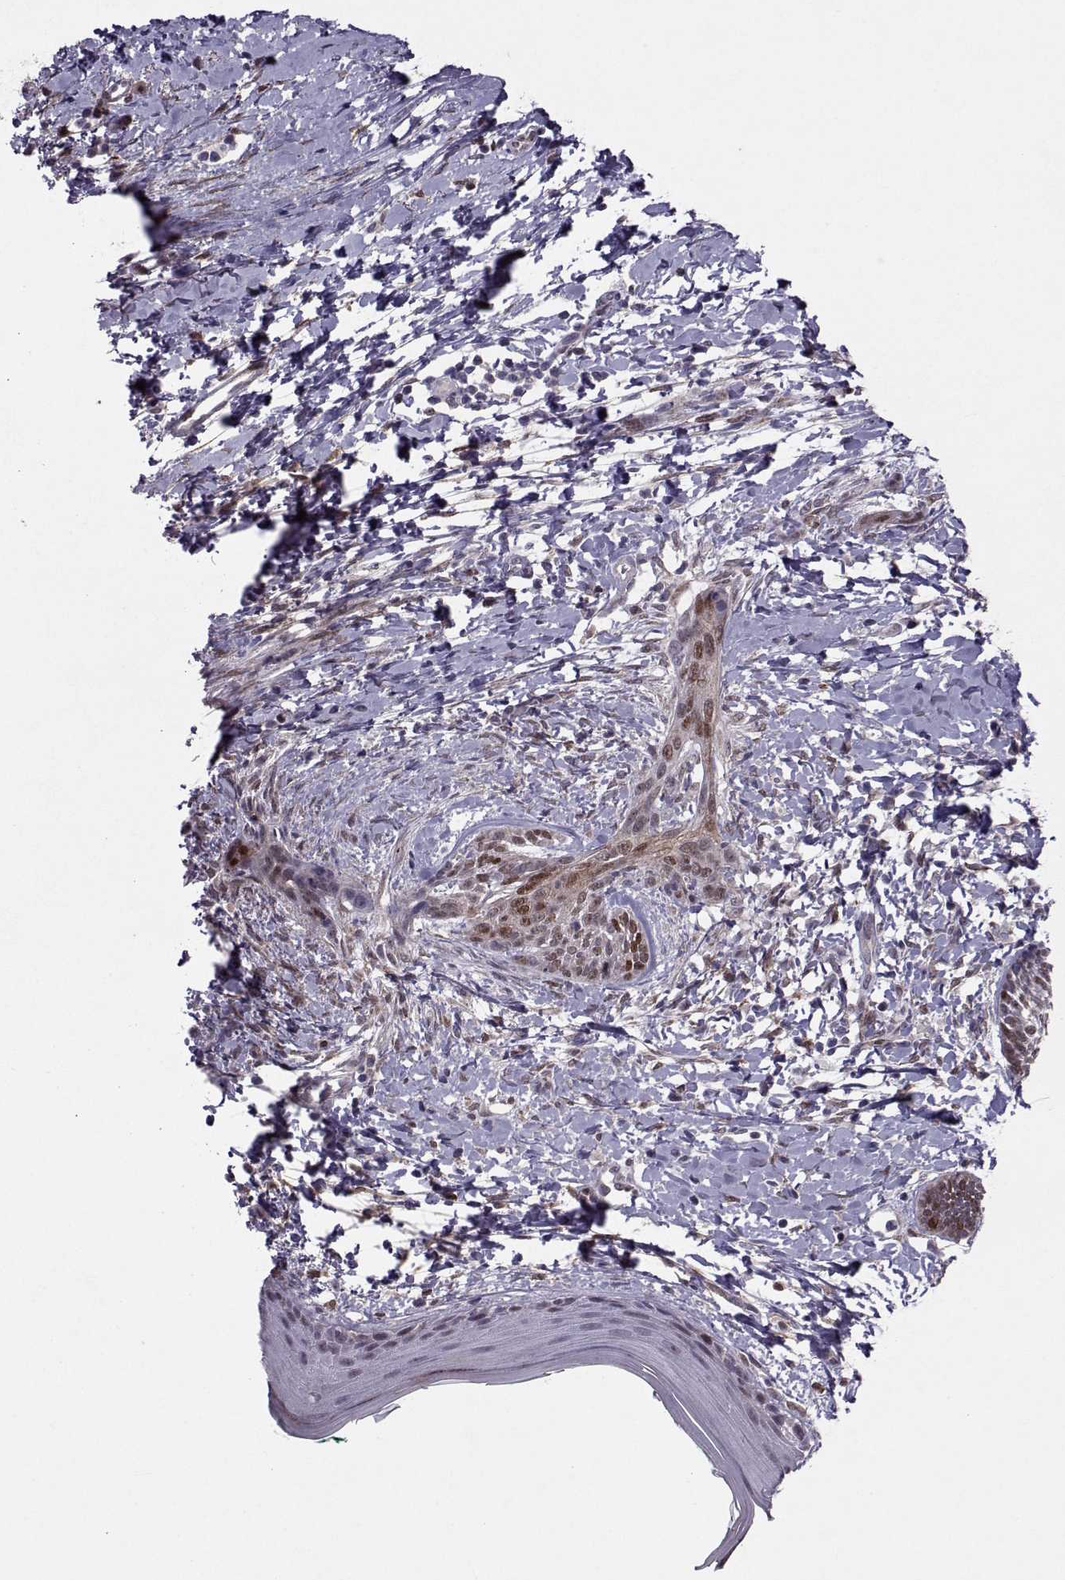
{"staining": {"intensity": "strong", "quantity": "25%-75%", "location": "nuclear"}, "tissue": "skin cancer", "cell_type": "Tumor cells", "image_type": "cancer", "snomed": [{"axis": "morphology", "description": "Normal tissue, NOS"}, {"axis": "morphology", "description": "Basal cell carcinoma"}, {"axis": "topography", "description": "Skin"}], "caption": "An immunohistochemistry (IHC) histopathology image of neoplastic tissue is shown. Protein staining in brown labels strong nuclear positivity in skin cancer (basal cell carcinoma) within tumor cells.", "gene": "CDK4", "patient": {"sex": "male", "age": 84}}